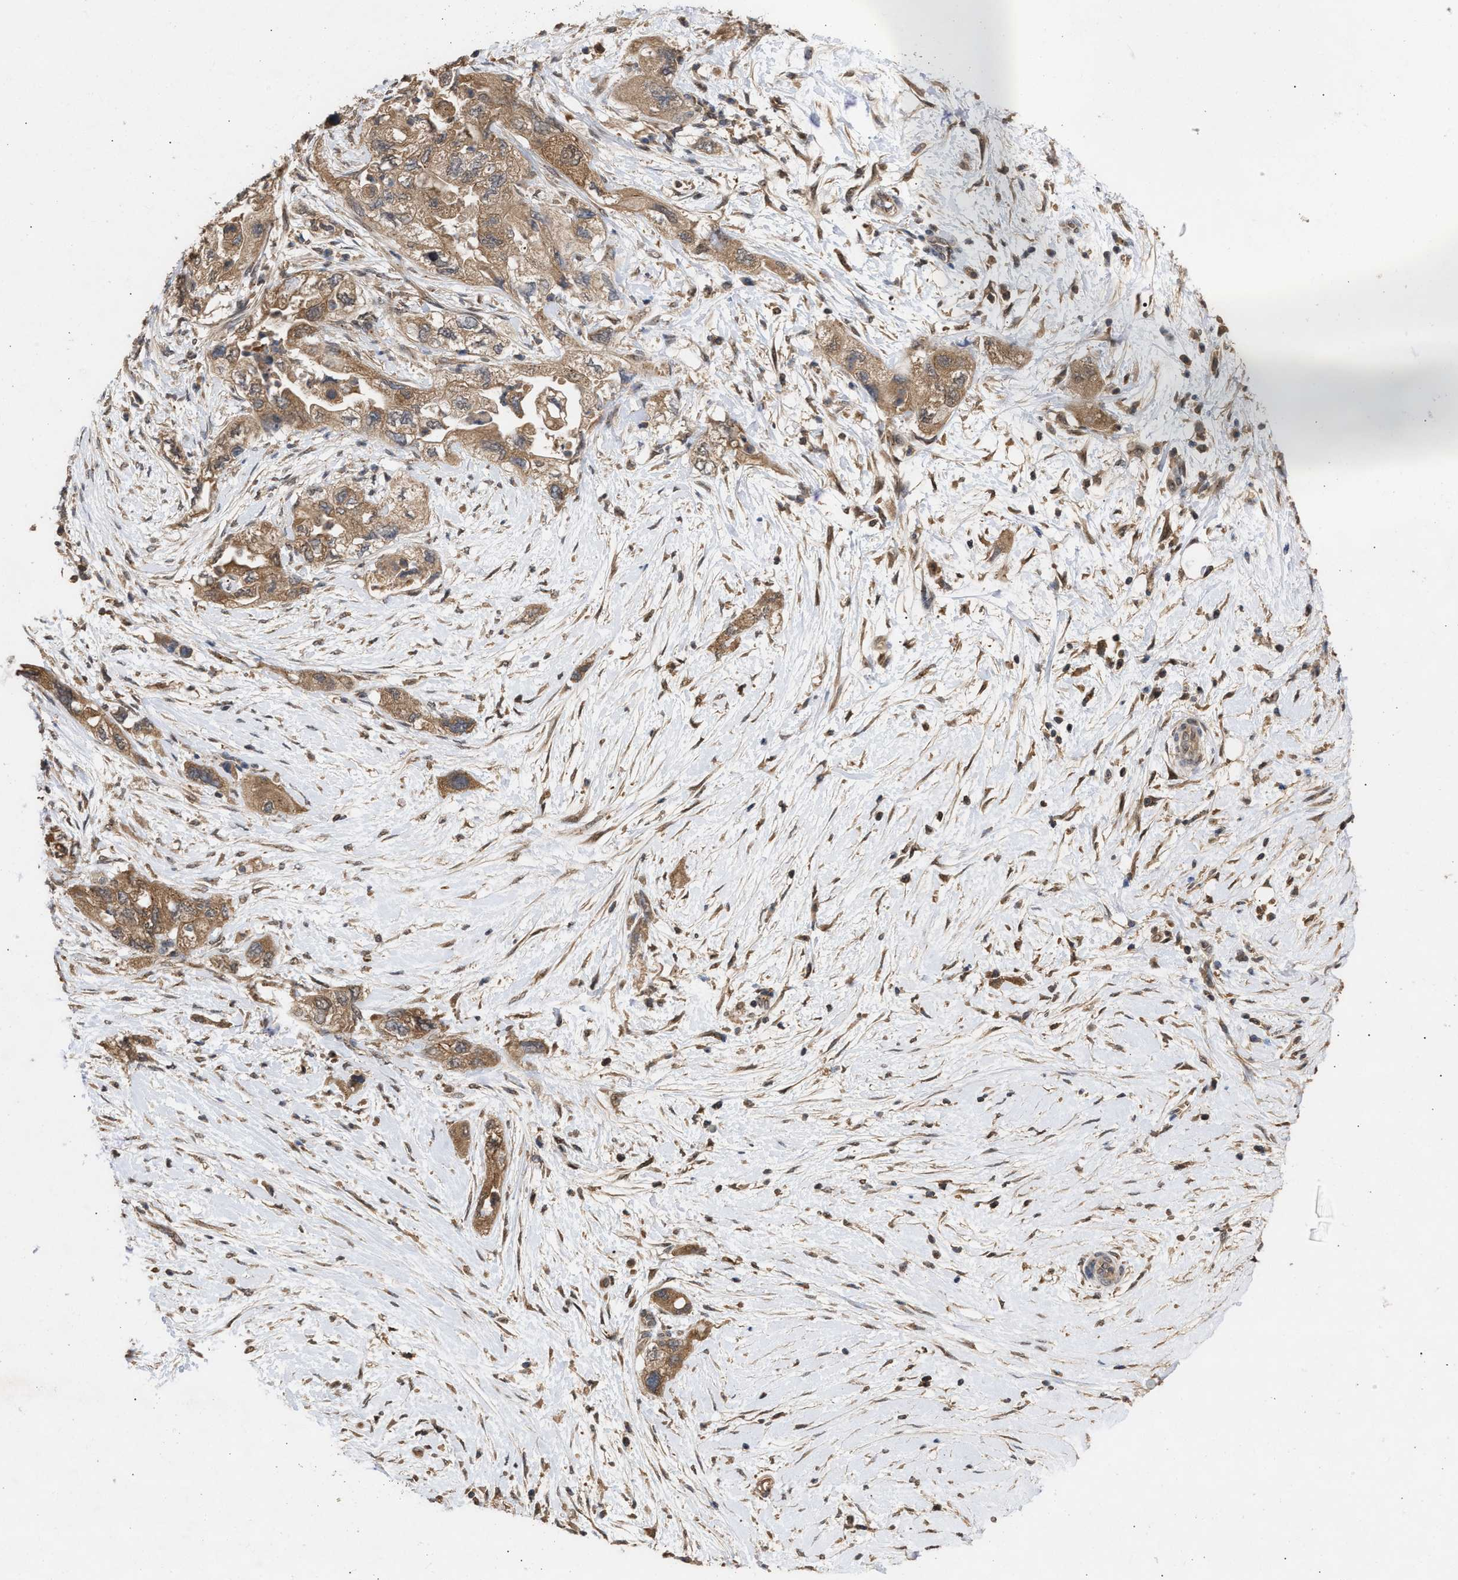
{"staining": {"intensity": "moderate", "quantity": ">75%", "location": "cytoplasmic/membranous"}, "tissue": "pancreatic cancer", "cell_type": "Tumor cells", "image_type": "cancer", "snomed": [{"axis": "morphology", "description": "Adenocarcinoma, NOS"}, {"axis": "topography", "description": "Pancreas"}], "caption": "A photomicrograph of adenocarcinoma (pancreatic) stained for a protein displays moderate cytoplasmic/membranous brown staining in tumor cells.", "gene": "FITM1", "patient": {"sex": "female", "age": 73}}